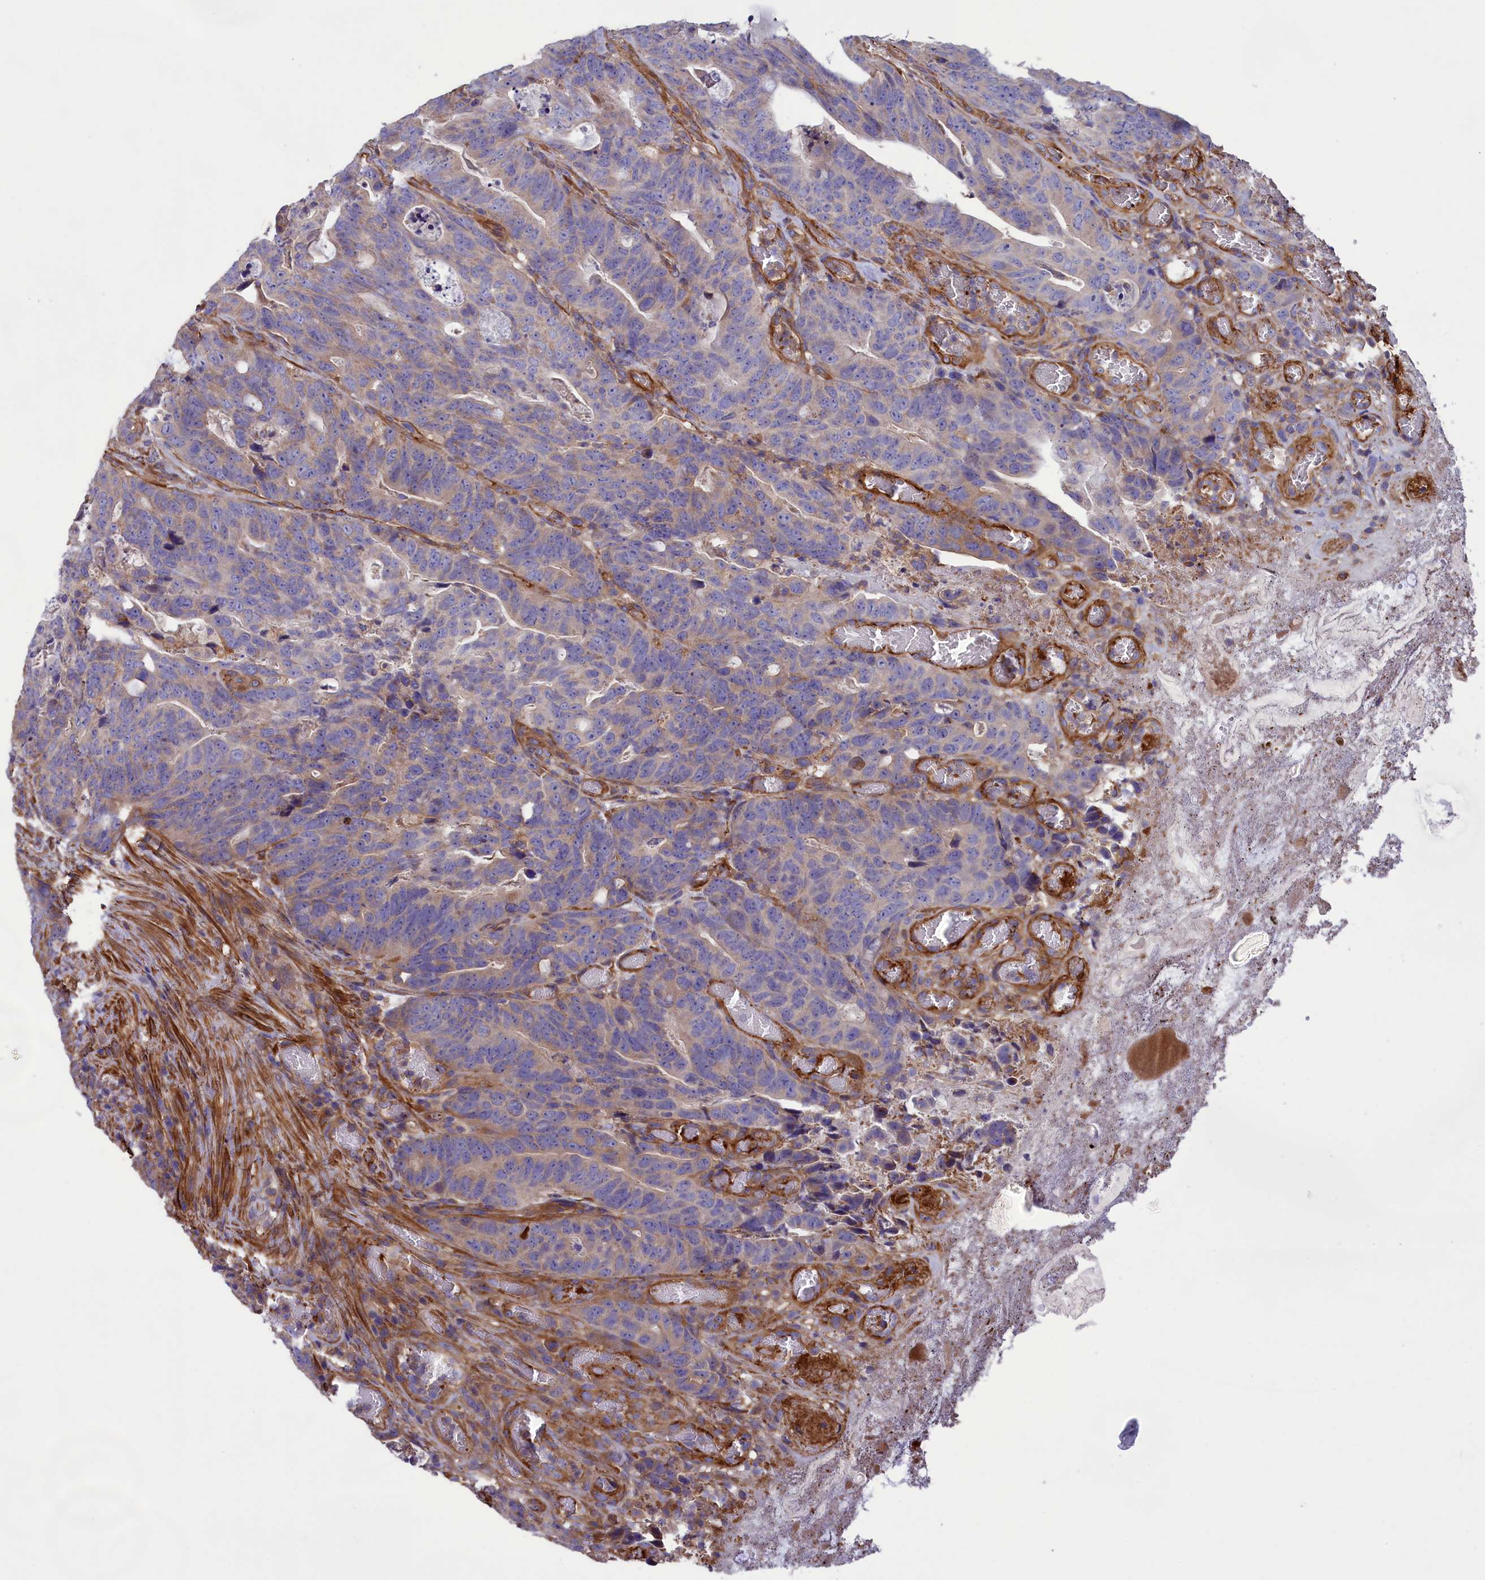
{"staining": {"intensity": "weak", "quantity": "<25%", "location": "cytoplasmic/membranous"}, "tissue": "colorectal cancer", "cell_type": "Tumor cells", "image_type": "cancer", "snomed": [{"axis": "morphology", "description": "Adenocarcinoma, NOS"}, {"axis": "topography", "description": "Colon"}], "caption": "High magnification brightfield microscopy of colorectal cancer (adenocarcinoma) stained with DAB (brown) and counterstained with hematoxylin (blue): tumor cells show no significant expression. (Immunohistochemistry (ihc), brightfield microscopy, high magnification).", "gene": "AMDHD2", "patient": {"sex": "female", "age": 82}}